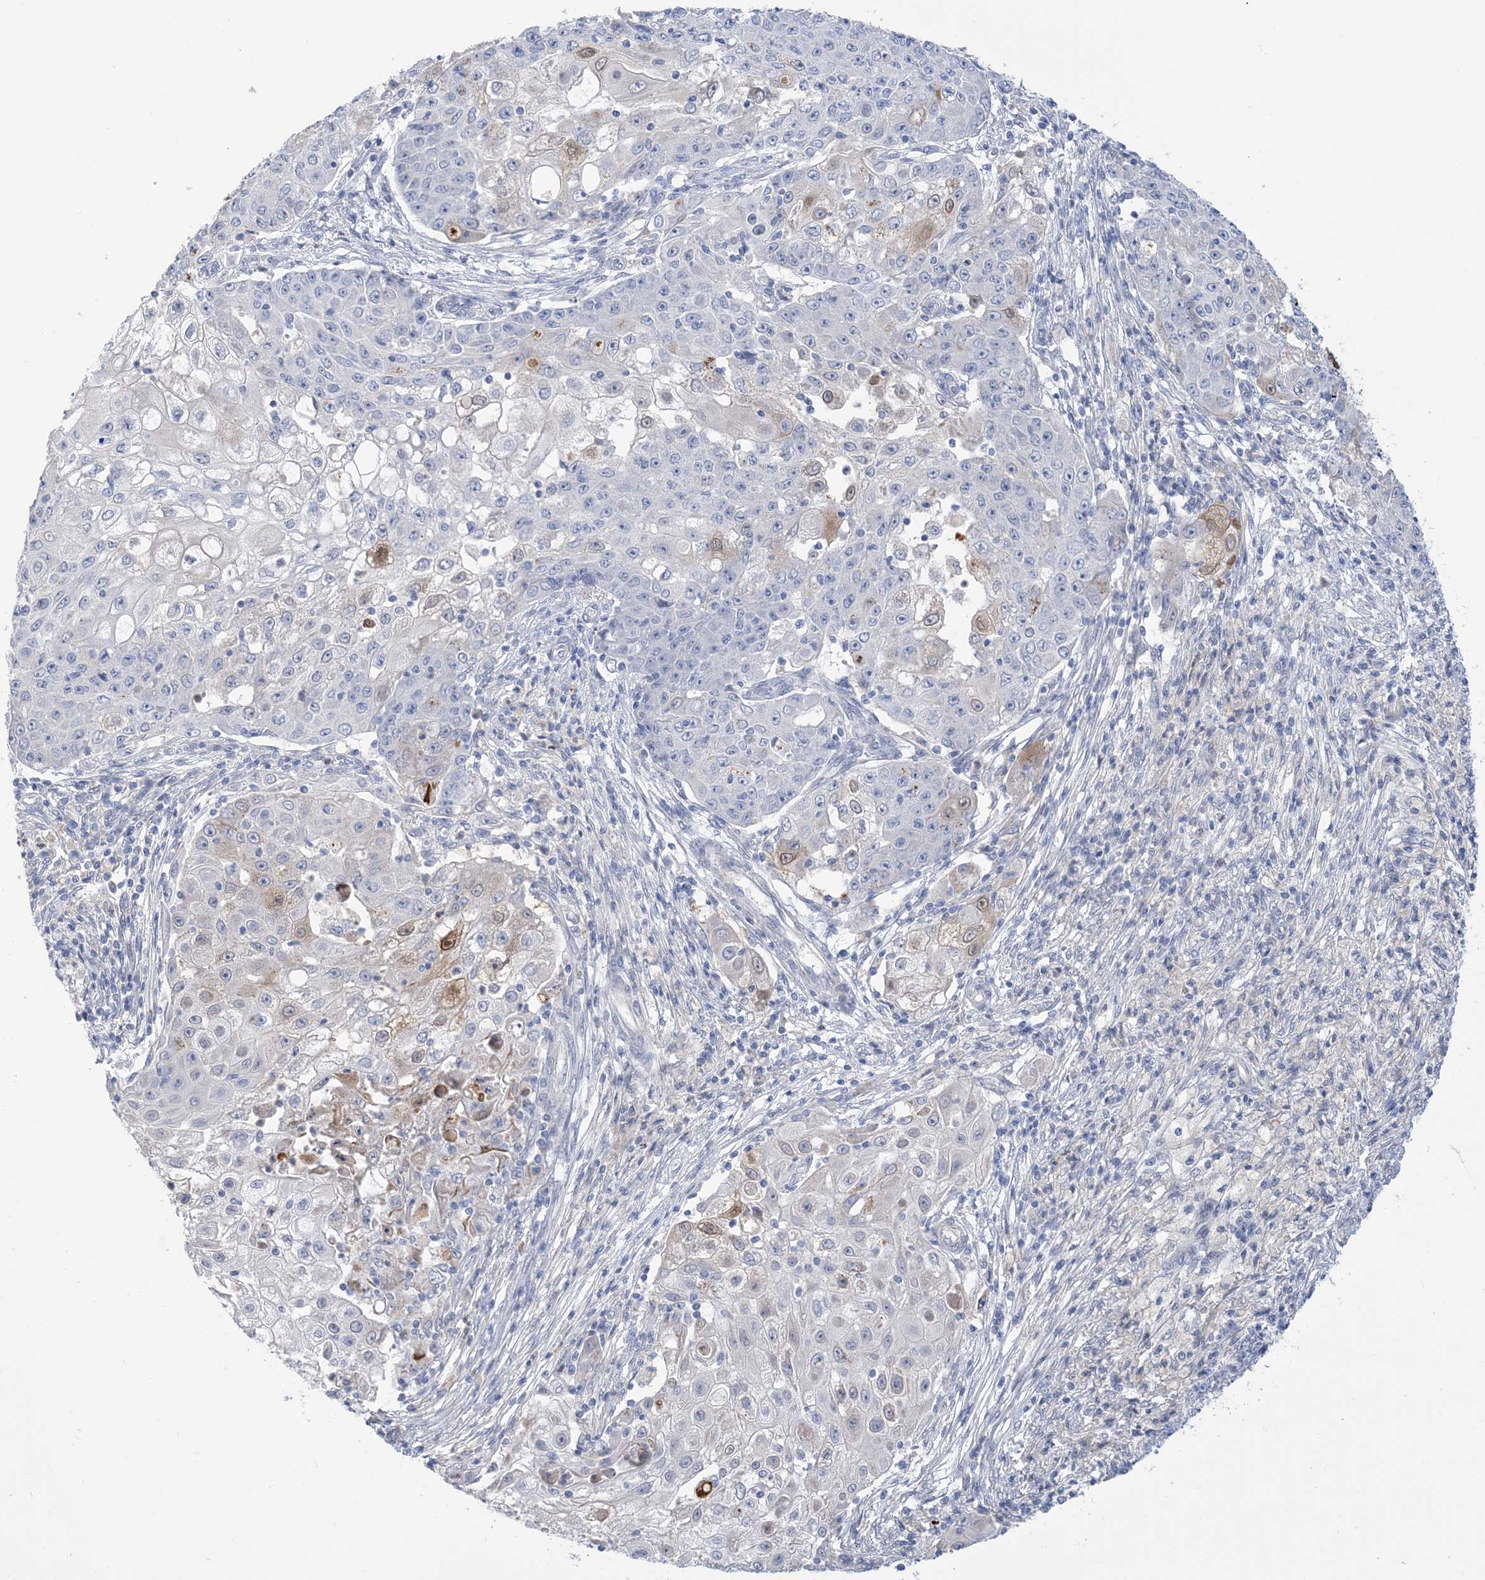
{"staining": {"intensity": "negative", "quantity": "none", "location": "none"}, "tissue": "ovarian cancer", "cell_type": "Tumor cells", "image_type": "cancer", "snomed": [{"axis": "morphology", "description": "Carcinoma, endometroid"}, {"axis": "topography", "description": "Ovary"}], "caption": "Immunohistochemical staining of ovarian cancer (endometroid carcinoma) reveals no significant staining in tumor cells.", "gene": "TTYH1", "patient": {"sex": "female", "age": 42}}